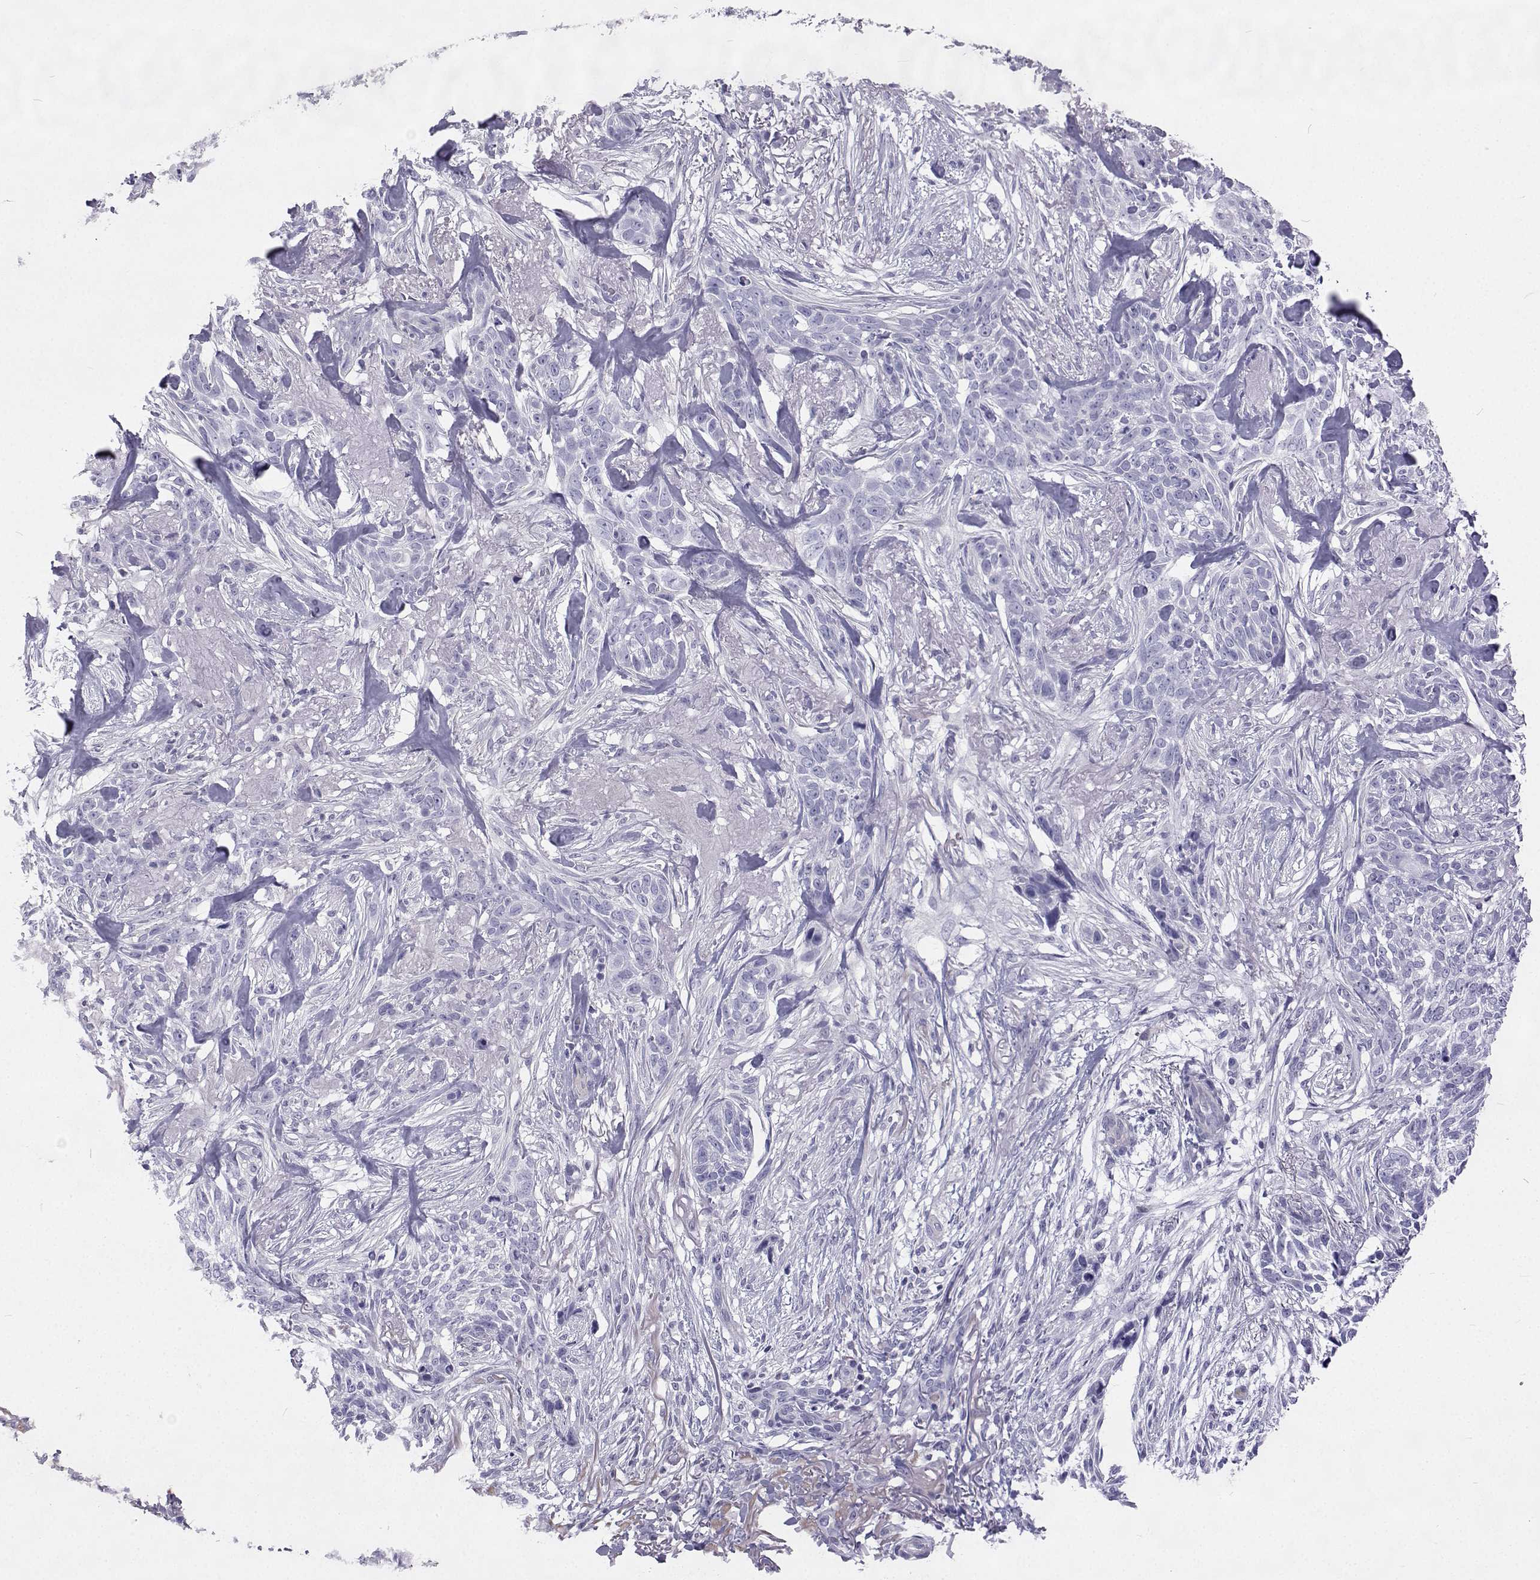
{"staining": {"intensity": "negative", "quantity": "none", "location": "none"}, "tissue": "skin cancer", "cell_type": "Tumor cells", "image_type": "cancer", "snomed": [{"axis": "morphology", "description": "Basal cell carcinoma"}, {"axis": "topography", "description": "Skin"}], "caption": "The immunohistochemistry image has no significant expression in tumor cells of skin cancer (basal cell carcinoma) tissue.", "gene": "GALM", "patient": {"sex": "male", "age": 74}}